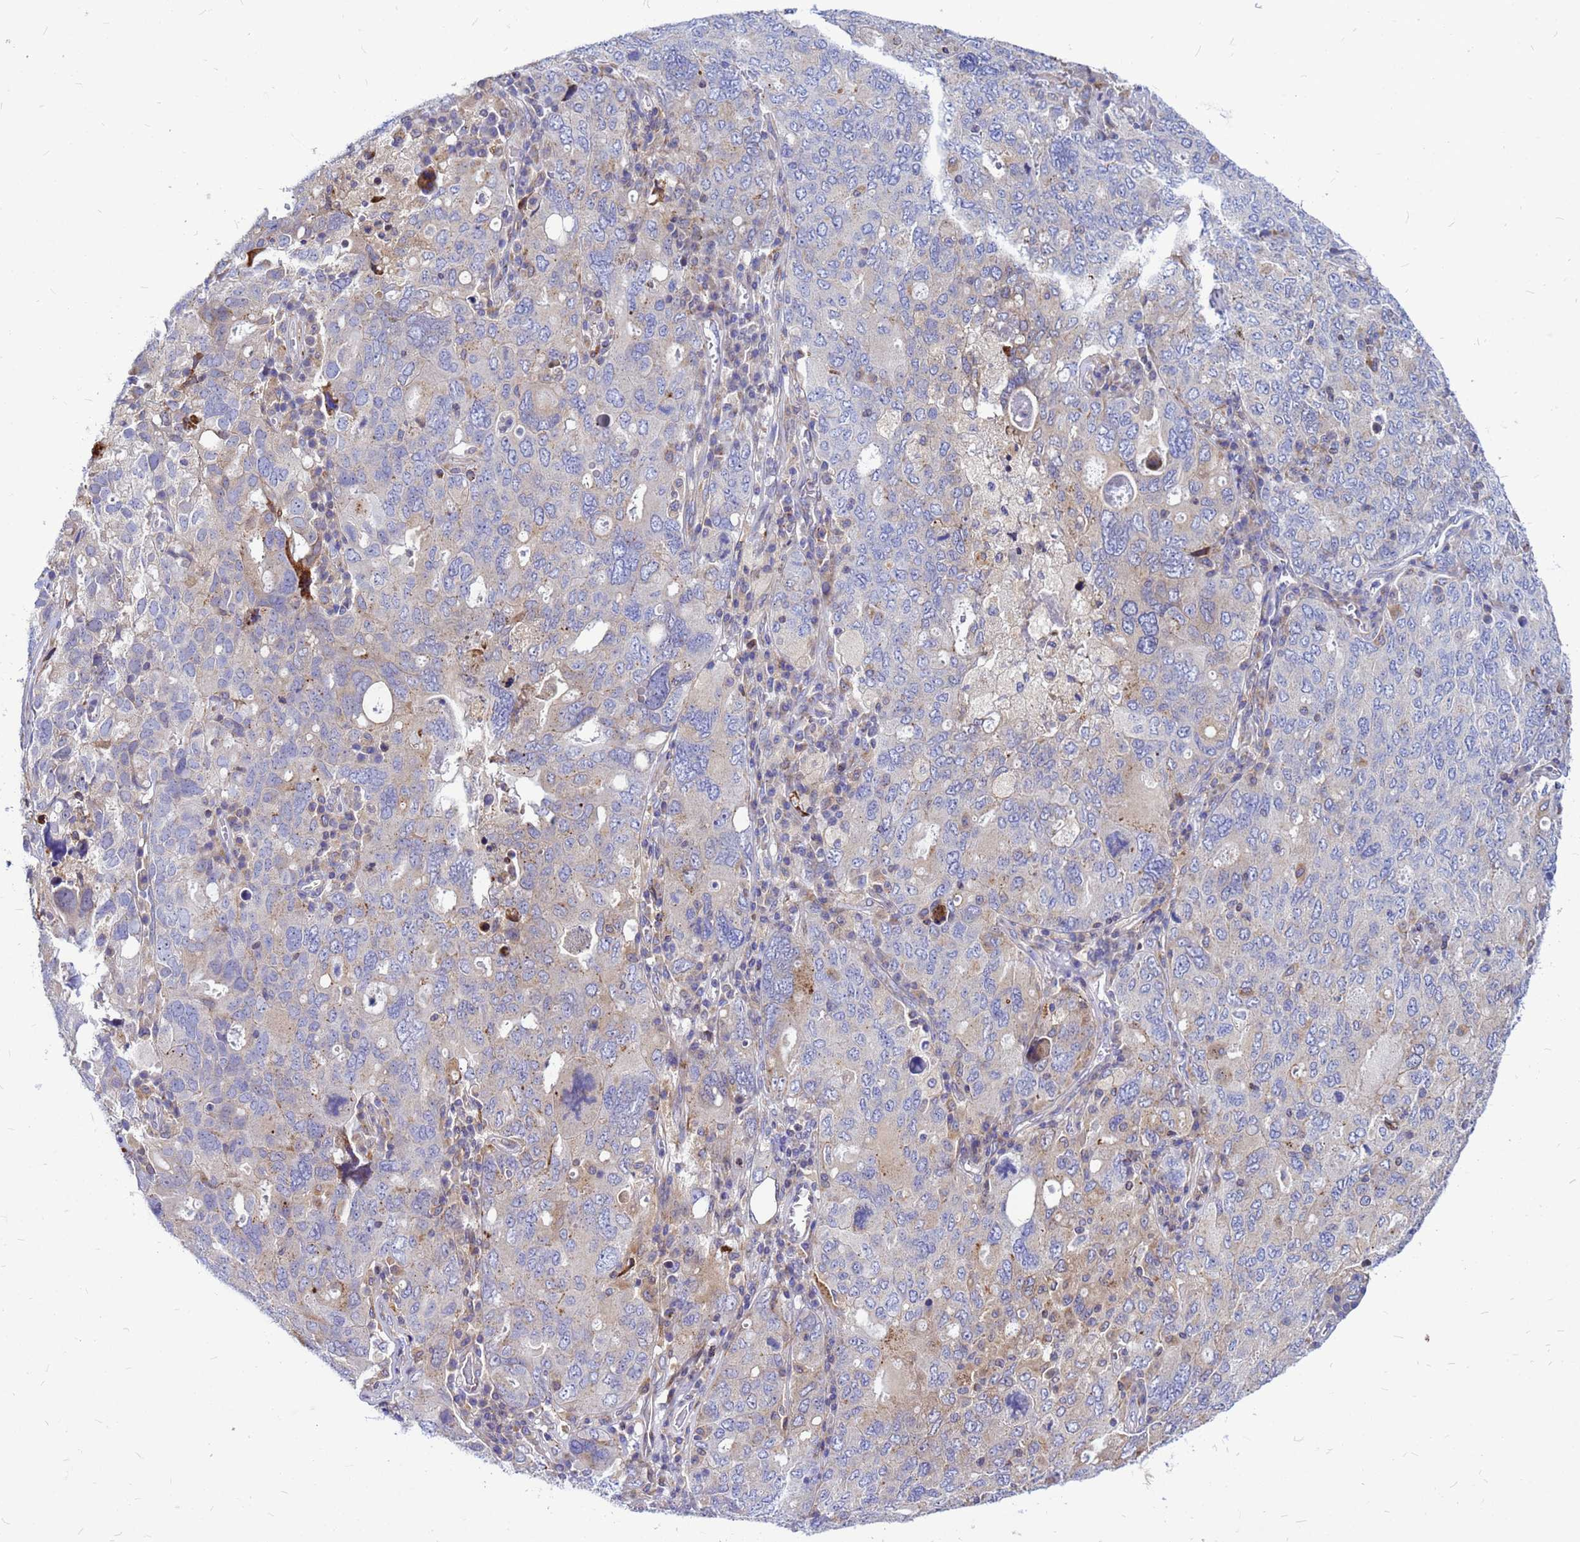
{"staining": {"intensity": "weak", "quantity": "<25%", "location": "cytoplasmic/membranous"}, "tissue": "ovarian cancer", "cell_type": "Tumor cells", "image_type": "cancer", "snomed": [{"axis": "morphology", "description": "Carcinoma, endometroid"}, {"axis": "topography", "description": "Ovary"}], "caption": "Tumor cells show no significant protein positivity in ovarian endometroid carcinoma.", "gene": "FHIP1A", "patient": {"sex": "female", "age": 62}}